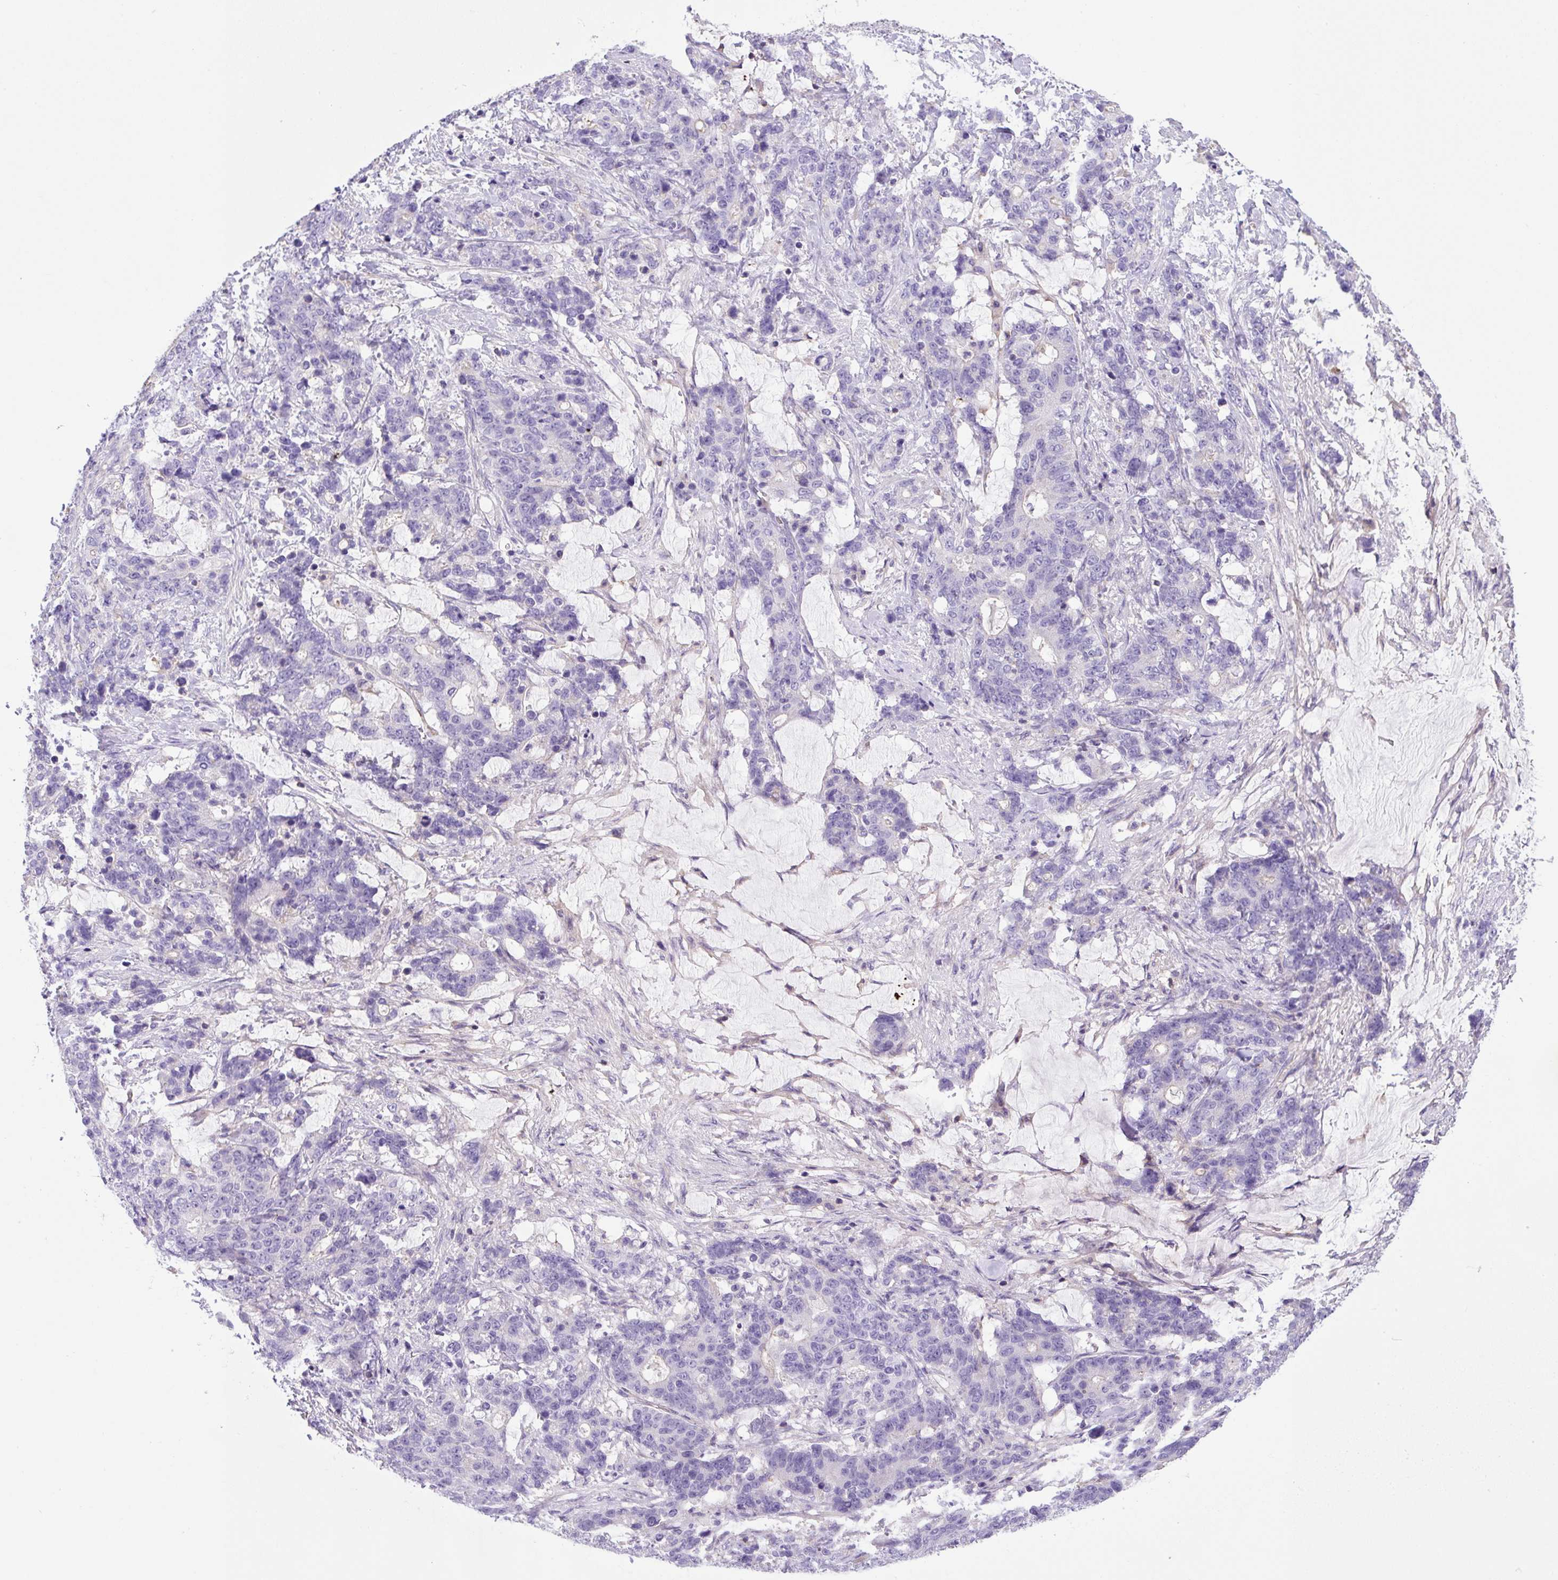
{"staining": {"intensity": "negative", "quantity": "none", "location": "none"}, "tissue": "stomach cancer", "cell_type": "Tumor cells", "image_type": "cancer", "snomed": [{"axis": "morphology", "description": "Normal tissue, NOS"}, {"axis": "morphology", "description": "Adenocarcinoma, NOS"}, {"axis": "topography", "description": "Stomach"}], "caption": "DAB immunohistochemical staining of human stomach cancer demonstrates no significant positivity in tumor cells.", "gene": "NPTN", "patient": {"sex": "female", "age": 64}}